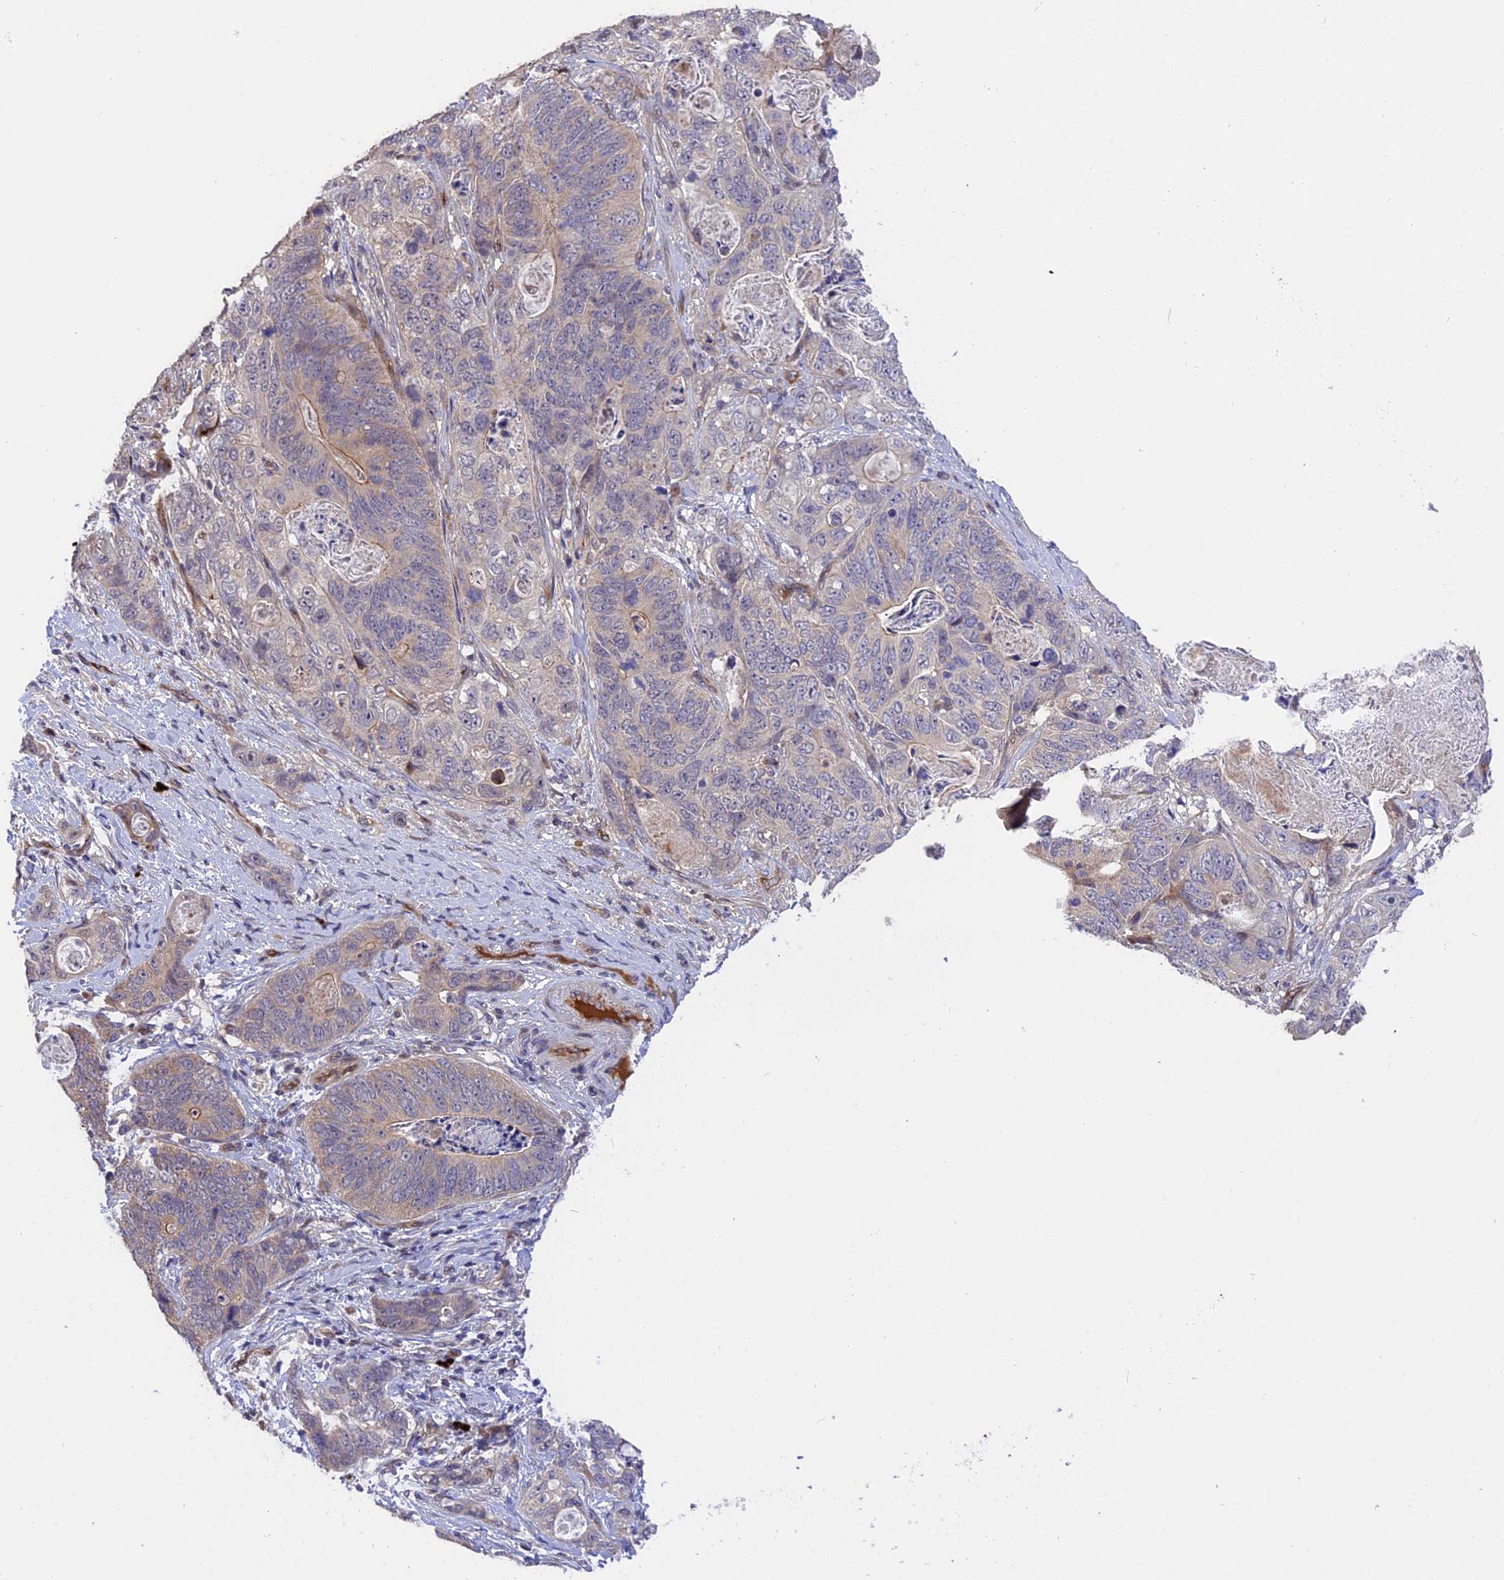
{"staining": {"intensity": "weak", "quantity": "<25%", "location": "cytoplasmic/membranous"}, "tissue": "stomach cancer", "cell_type": "Tumor cells", "image_type": "cancer", "snomed": [{"axis": "morphology", "description": "Normal tissue, NOS"}, {"axis": "morphology", "description": "Adenocarcinoma, NOS"}, {"axis": "topography", "description": "Stomach"}], "caption": "There is no significant positivity in tumor cells of adenocarcinoma (stomach).", "gene": "MFSD2A", "patient": {"sex": "female", "age": 89}}